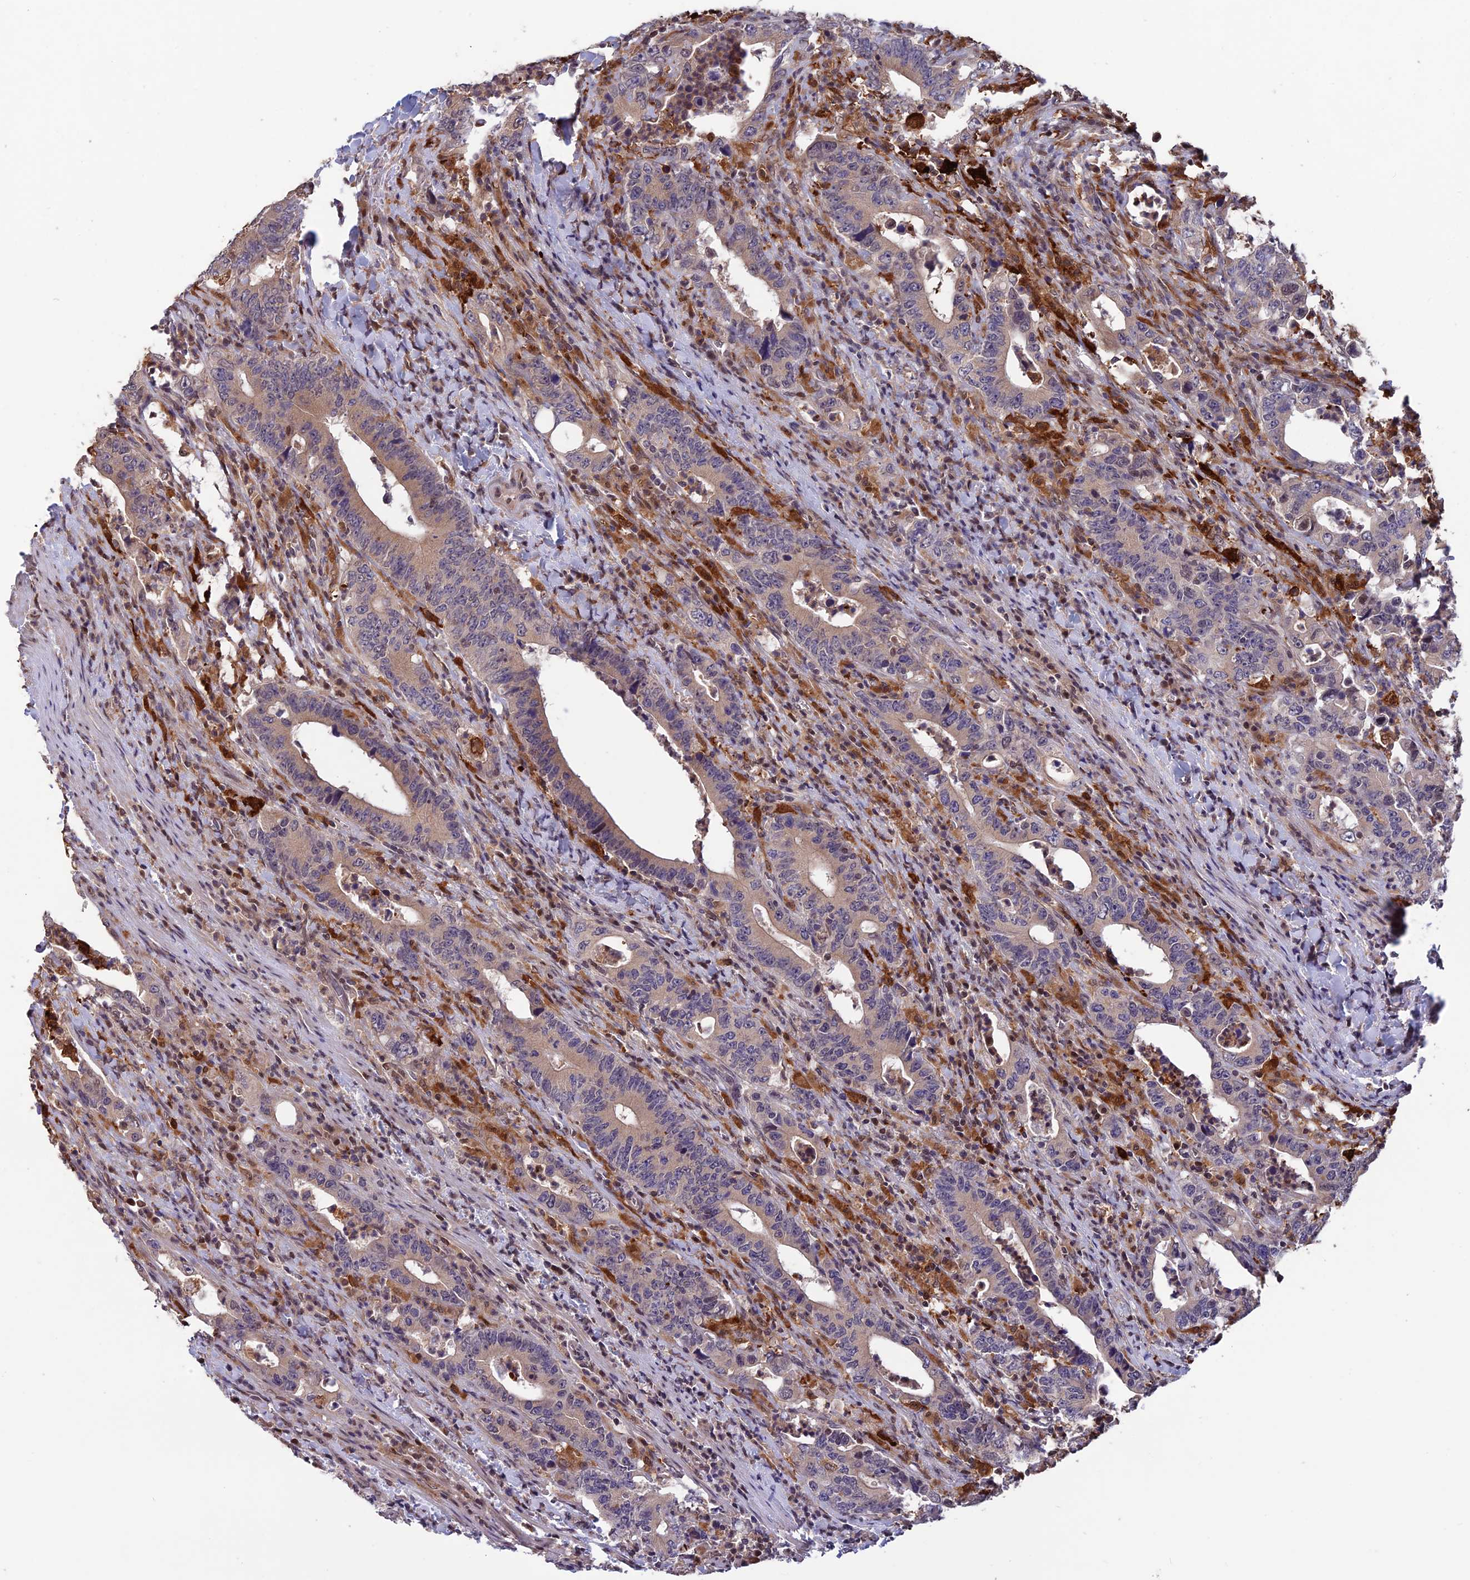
{"staining": {"intensity": "weak", "quantity": "<25%", "location": "cytoplasmic/membranous"}, "tissue": "colorectal cancer", "cell_type": "Tumor cells", "image_type": "cancer", "snomed": [{"axis": "morphology", "description": "Adenocarcinoma, NOS"}, {"axis": "topography", "description": "Colon"}], "caption": "Immunohistochemistry (IHC) image of neoplastic tissue: adenocarcinoma (colorectal) stained with DAB reveals no significant protein expression in tumor cells. (Stains: DAB (3,3'-diaminobenzidine) IHC with hematoxylin counter stain, Microscopy: brightfield microscopy at high magnification).", "gene": "MAST2", "patient": {"sex": "female", "age": 75}}